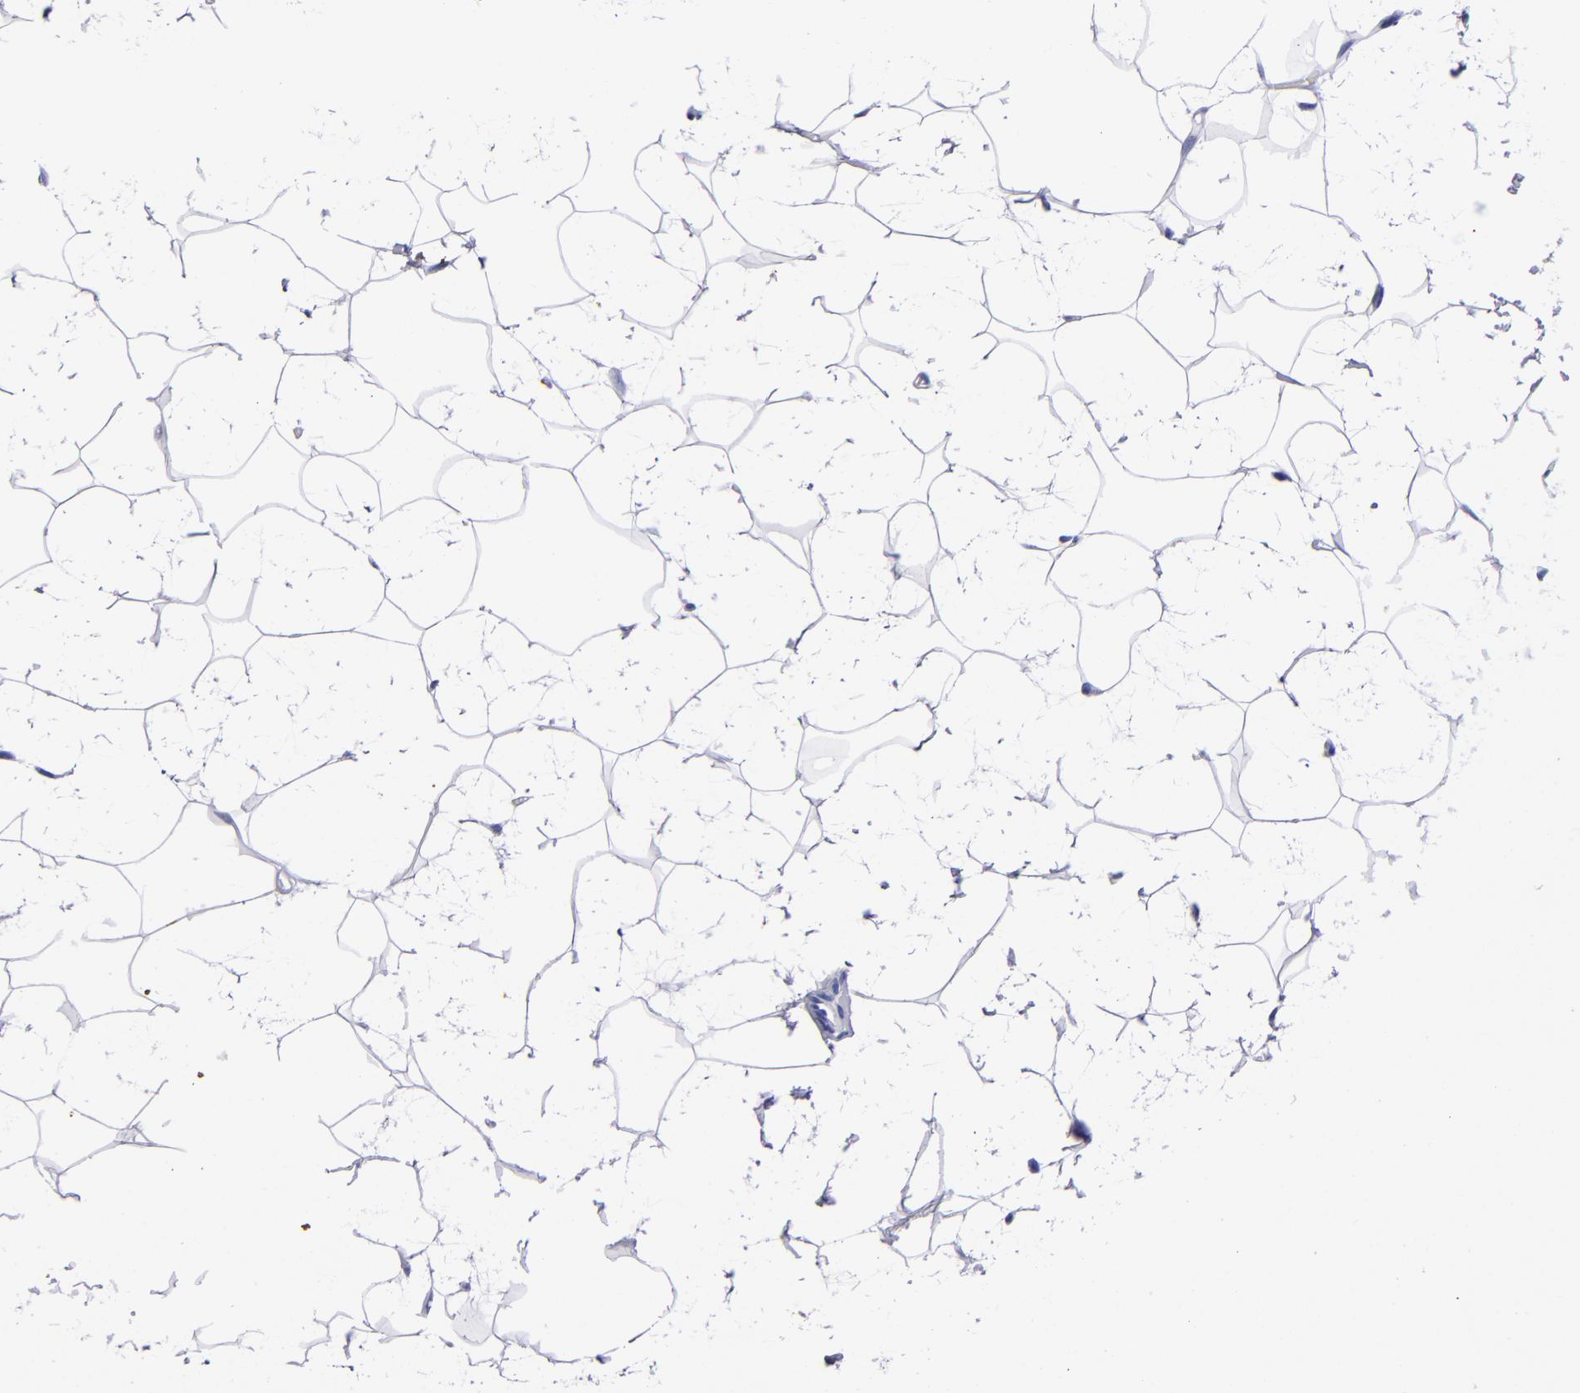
{"staining": {"intensity": "negative", "quantity": "none", "location": "none"}, "tissue": "breast cancer", "cell_type": "Tumor cells", "image_type": "cancer", "snomed": [{"axis": "morphology", "description": "Duct carcinoma"}, {"axis": "topography", "description": "Breast"}], "caption": "DAB (3,3'-diaminobenzidine) immunohistochemical staining of human breast invasive ductal carcinoma displays no significant staining in tumor cells.", "gene": "S100A8", "patient": {"sex": "female", "age": 40}}